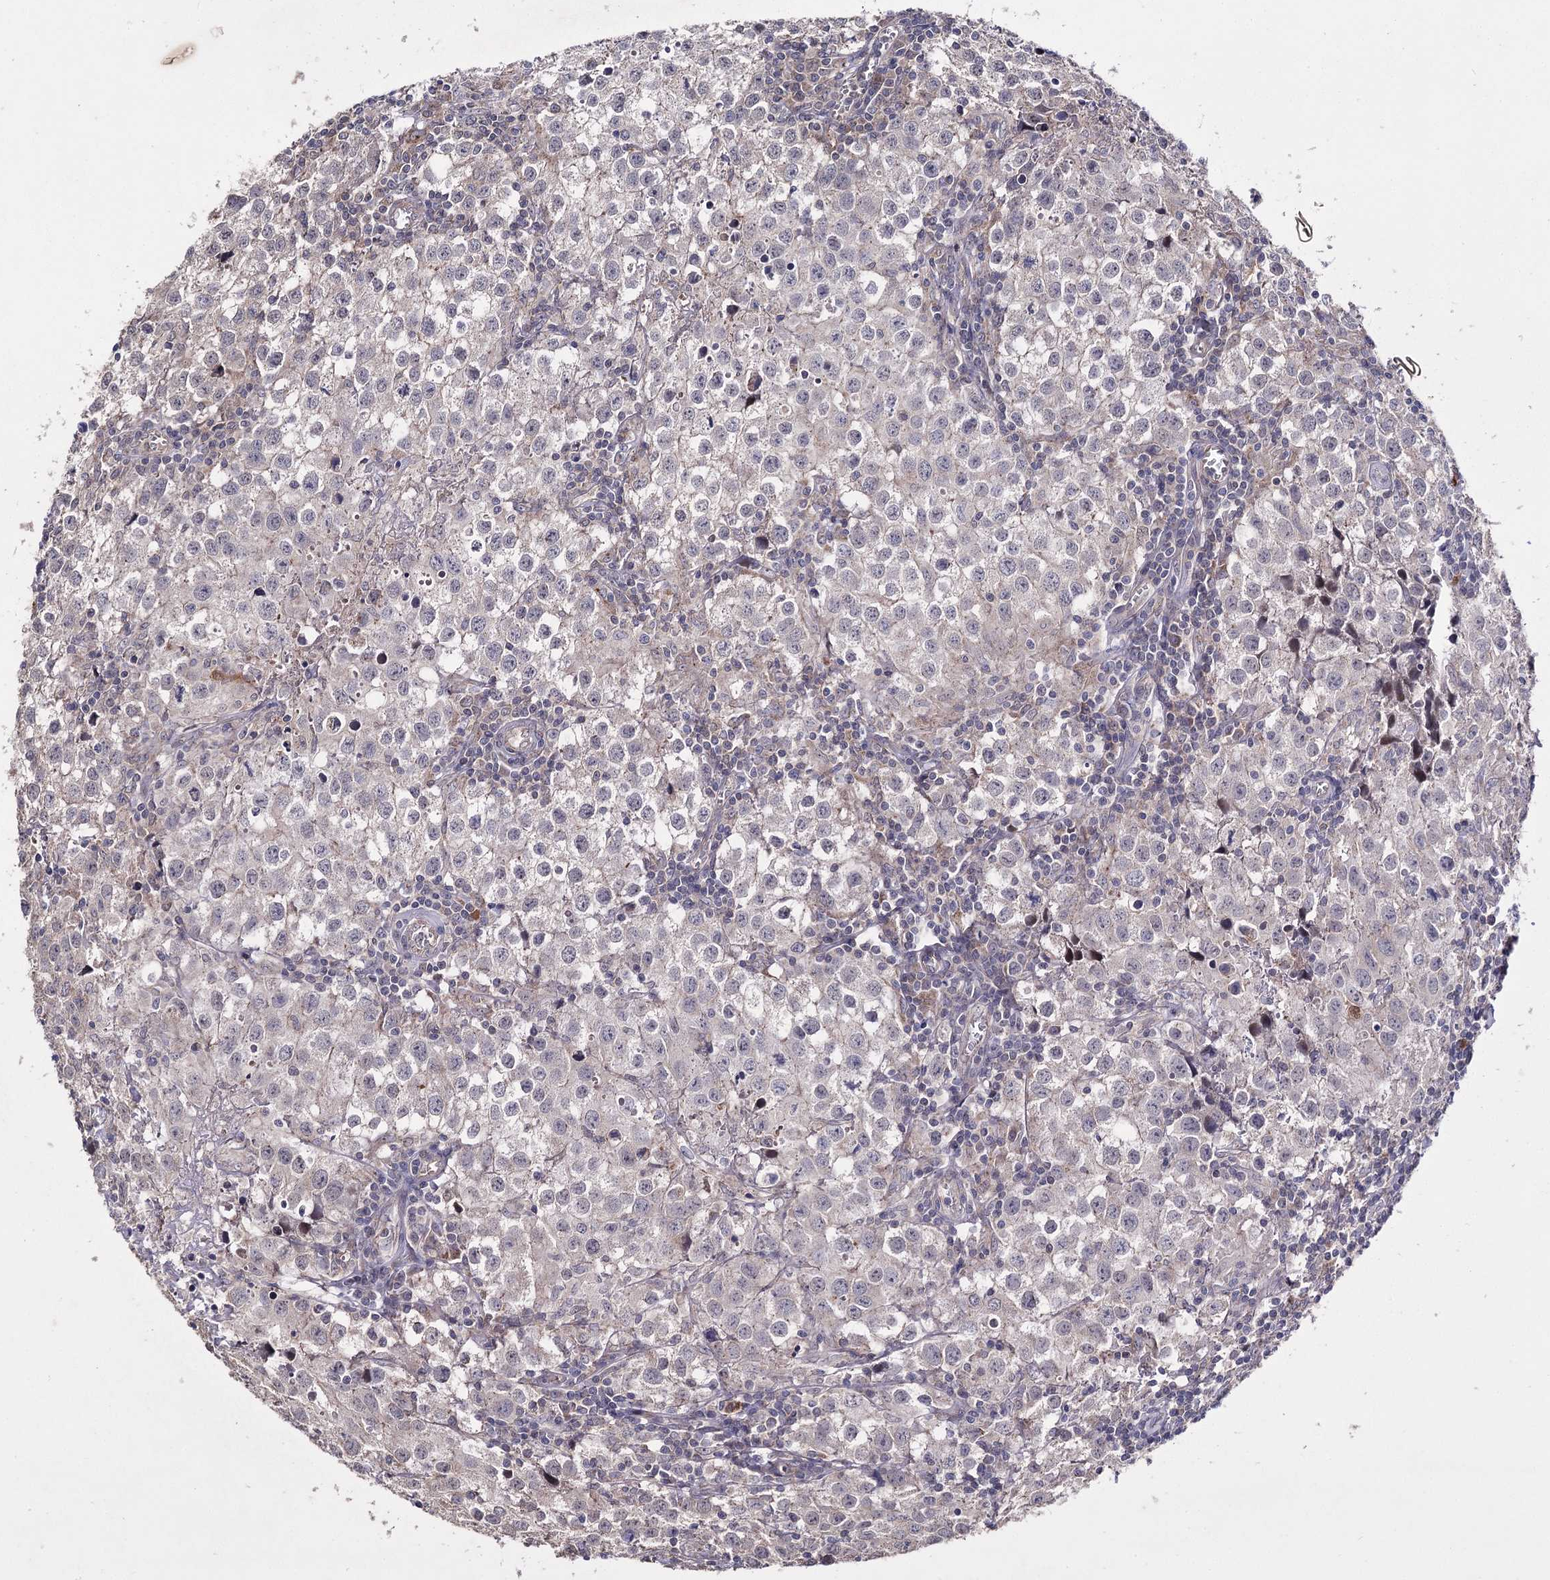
{"staining": {"intensity": "weak", "quantity": "<25%", "location": "cytoplasmic/membranous"}, "tissue": "testis cancer", "cell_type": "Tumor cells", "image_type": "cancer", "snomed": [{"axis": "morphology", "description": "Seminoma, NOS"}, {"axis": "morphology", "description": "Carcinoma, Embryonal, NOS"}, {"axis": "topography", "description": "Testis"}], "caption": "The histopathology image exhibits no staining of tumor cells in testis cancer (embryonal carcinoma).", "gene": "AURKC", "patient": {"sex": "male", "age": 43}}